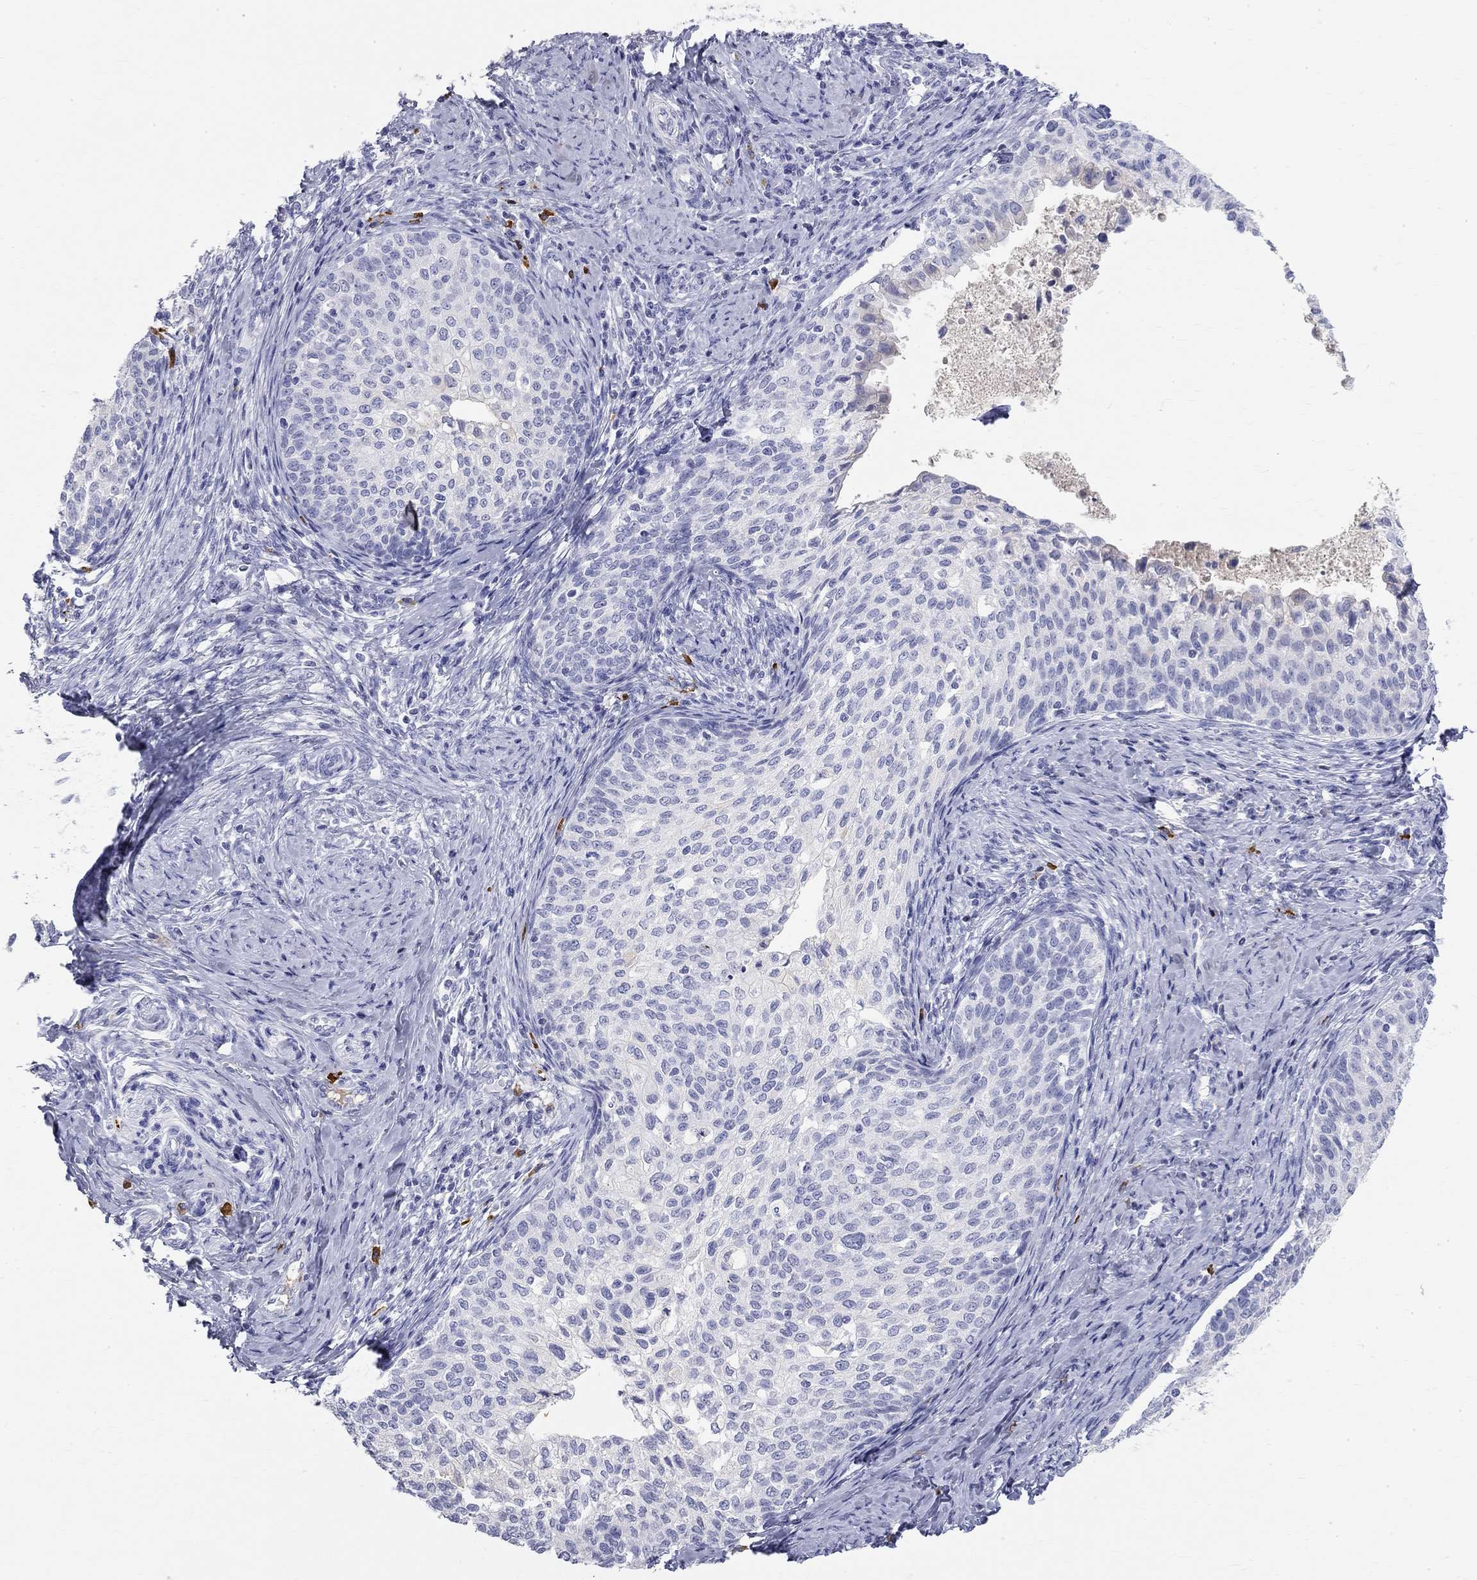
{"staining": {"intensity": "negative", "quantity": "none", "location": "none"}, "tissue": "cervical cancer", "cell_type": "Tumor cells", "image_type": "cancer", "snomed": [{"axis": "morphology", "description": "Squamous cell carcinoma, NOS"}, {"axis": "topography", "description": "Cervix"}], "caption": "Tumor cells show no significant protein staining in cervical cancer (squamous cell carcinoma).", "gene": "PHOX2B", "patient": {"sex": "female", "age": 51}}